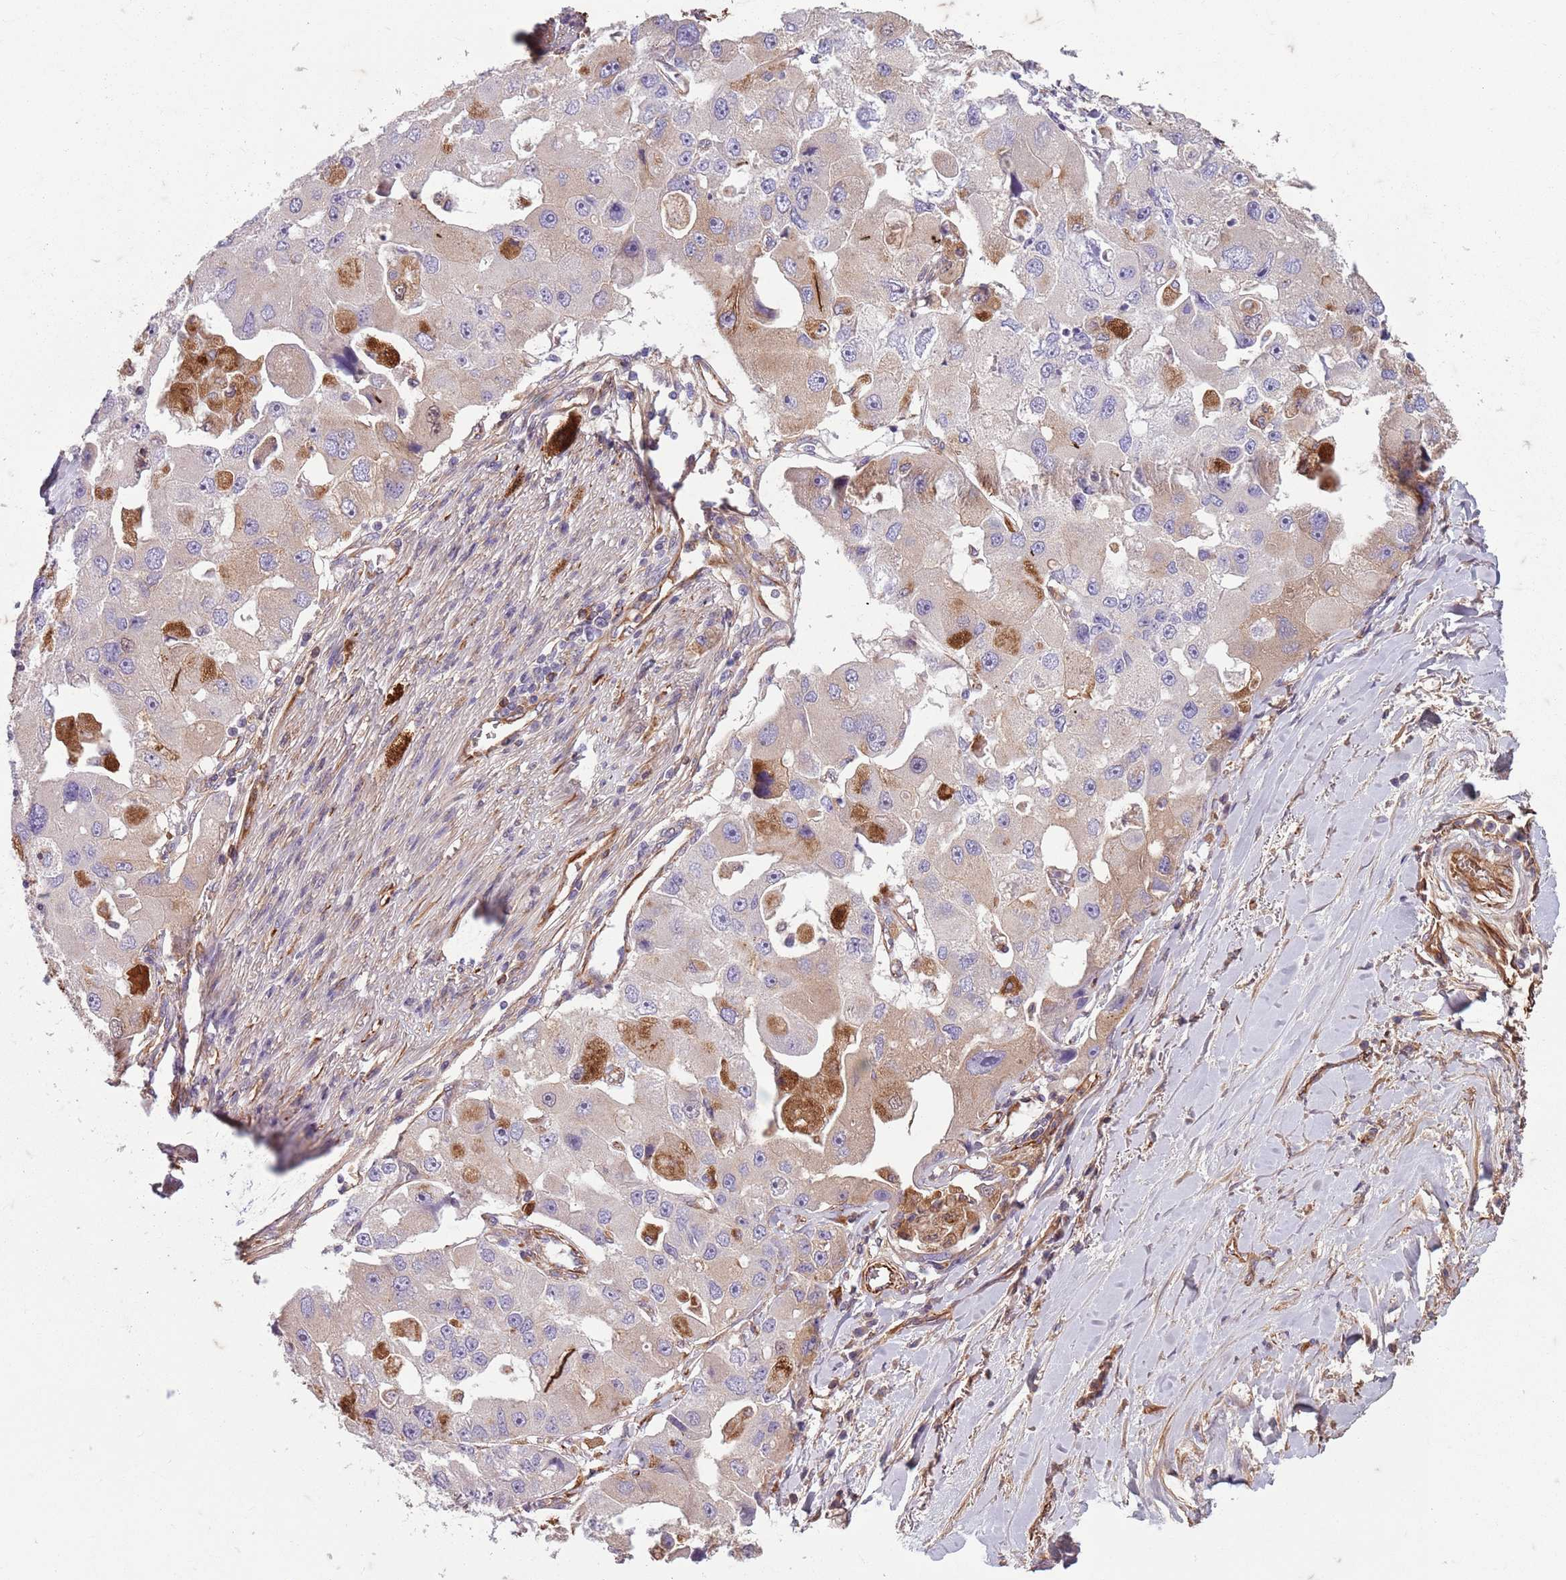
{"staining": {"intensity": "moderate", "quantity": "<25%", "location": "cytoplasmic/membranous"}, "tissue": "lung cancer", "cell_type": "Tumor cells", "image_type": "cancer", "snomed": [{"axis": "morphology", "description": "Adenocarcinoma, NOS"}, {"axis": "topography", "description": "Lung"}], "caption": "Human lung adenocarcinoma stained with a brown dye displays moderate cytoplasmic/membranous positive positivity in approximately <25% of tumor cells.", "gene": "TAS2R38", "patient": {"sex": "female", "age": 54}}